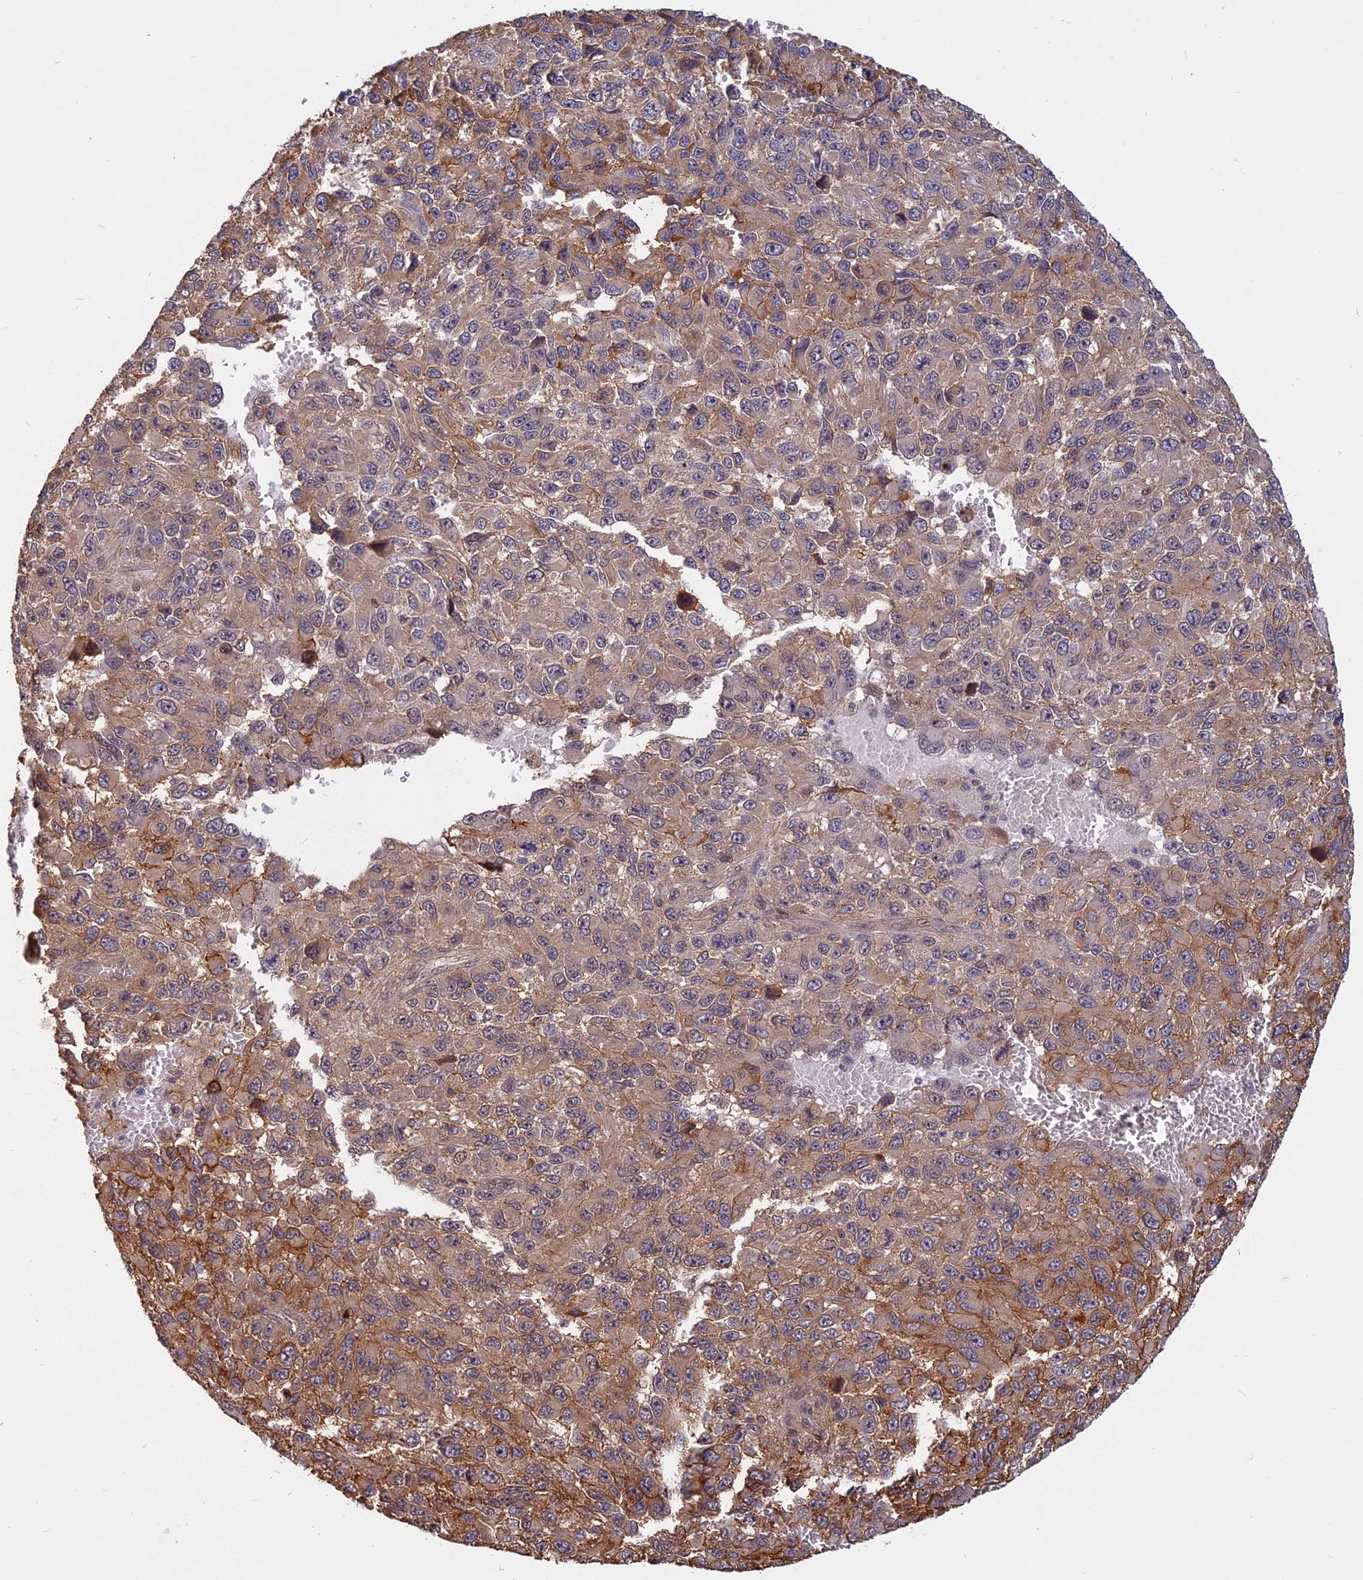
{"staining": {"intensity": "moderate", "quantity": "25%-75%", "location": "cytoplasmic/membranous"}, "tissue": "melanoma", "cell_type": "Tumor cells", "image_type": "cancer", "snomed": [{"axis": "morphology", "description": "Normal tissue, NOS"}, {"axis": "morphology", "description": "Malignant melanoma, NOS"}, {"axis": "topography", "description": "Skin"}], "caption": "Brown immunohistochemical staining in human melanoma displays moderate cytoplasmic/membranous expression in approximately 25%-75% of tumor cells.", "gene": "SPG11", "patient": {"sex": "female", "age": 96}}